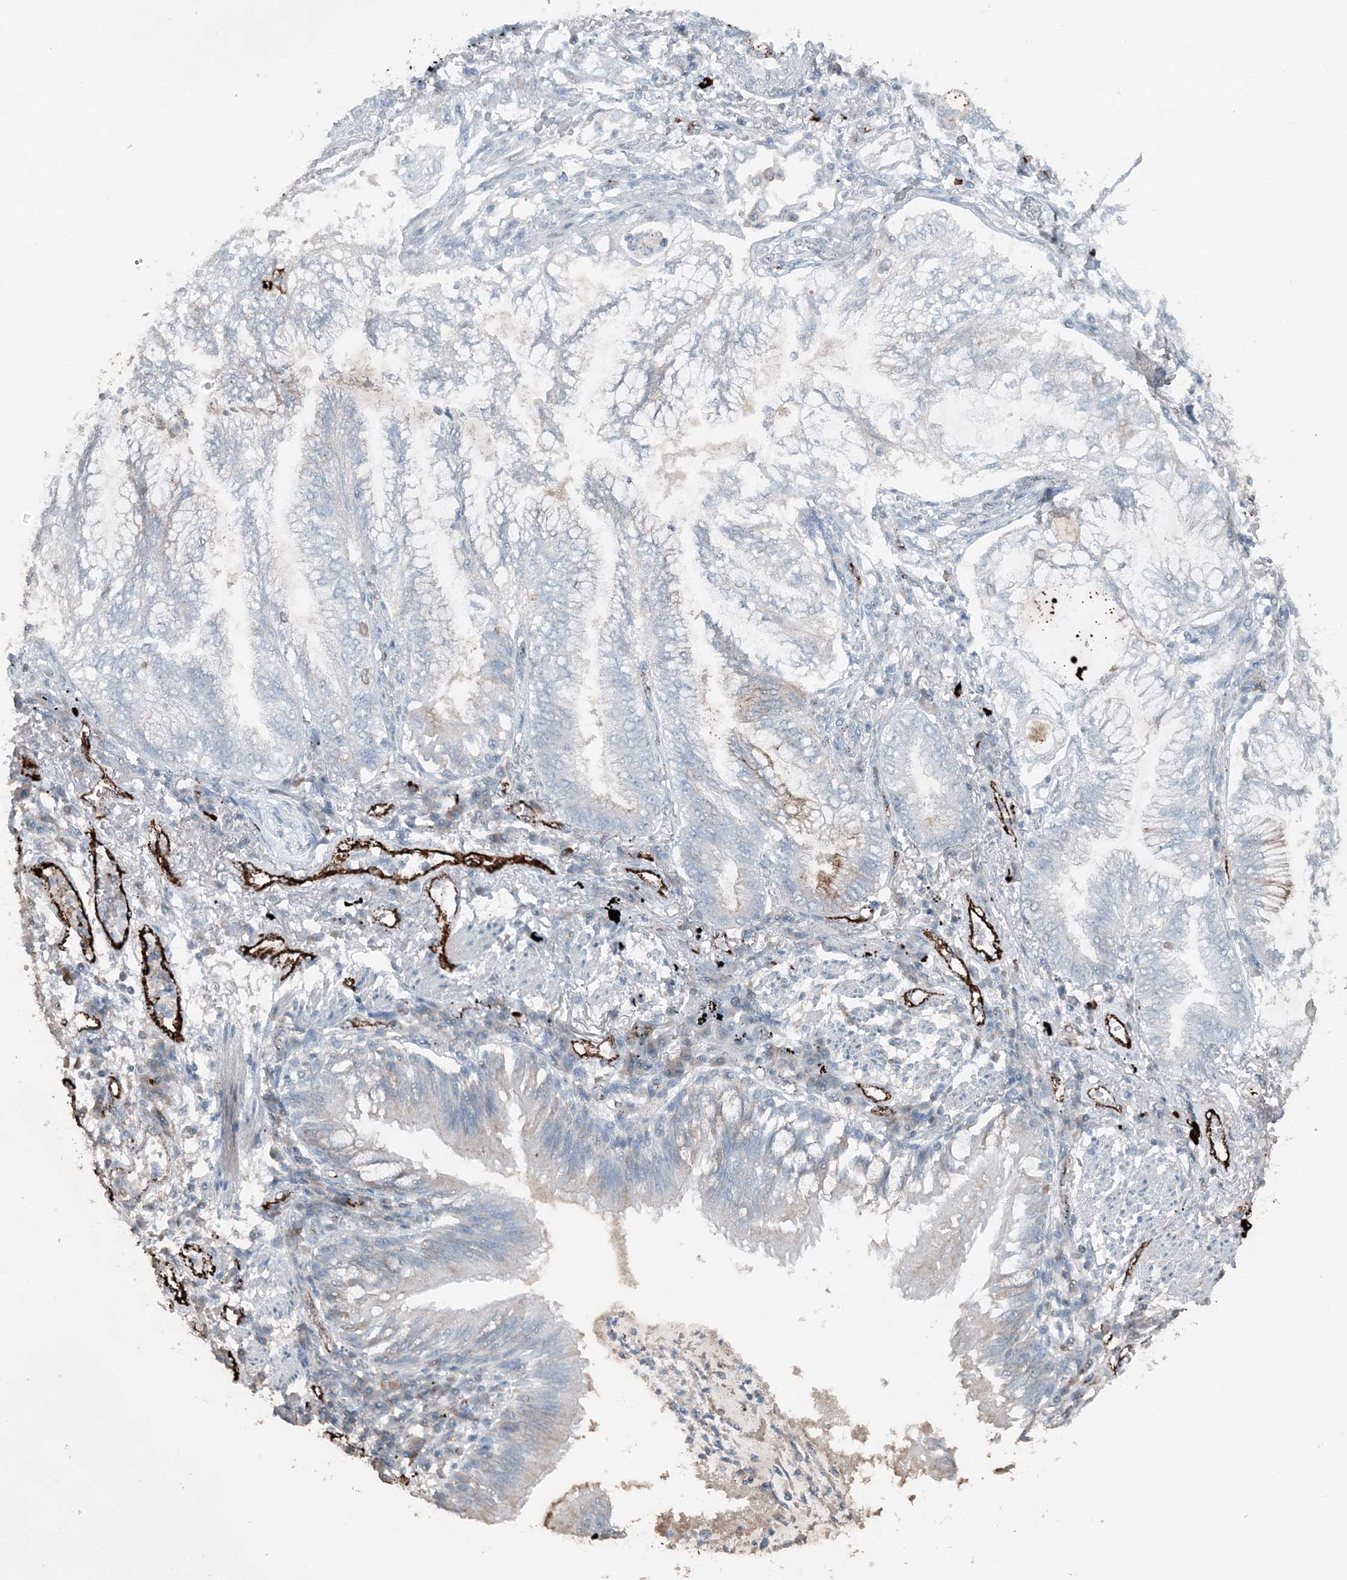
{"staining": {"intensity": "negative", "quantity": "none", "location": "none"}, "tissue": "lung cancer", "cell_type": "Tumor cells", "image_type": "cancer", "snomed": [{"axis": "morphology", "description": "Adenocarcinoma, NOS"}, {"axis": "topography", "description": "Lung"}], "caption": "This is a photomicrograph of IHC staining of lung cancer (adenocarcinoma), which shows no positivity in tumor cells.", "gene": "ELOVL7", "patient": {"sex": "female", "age": 70}}